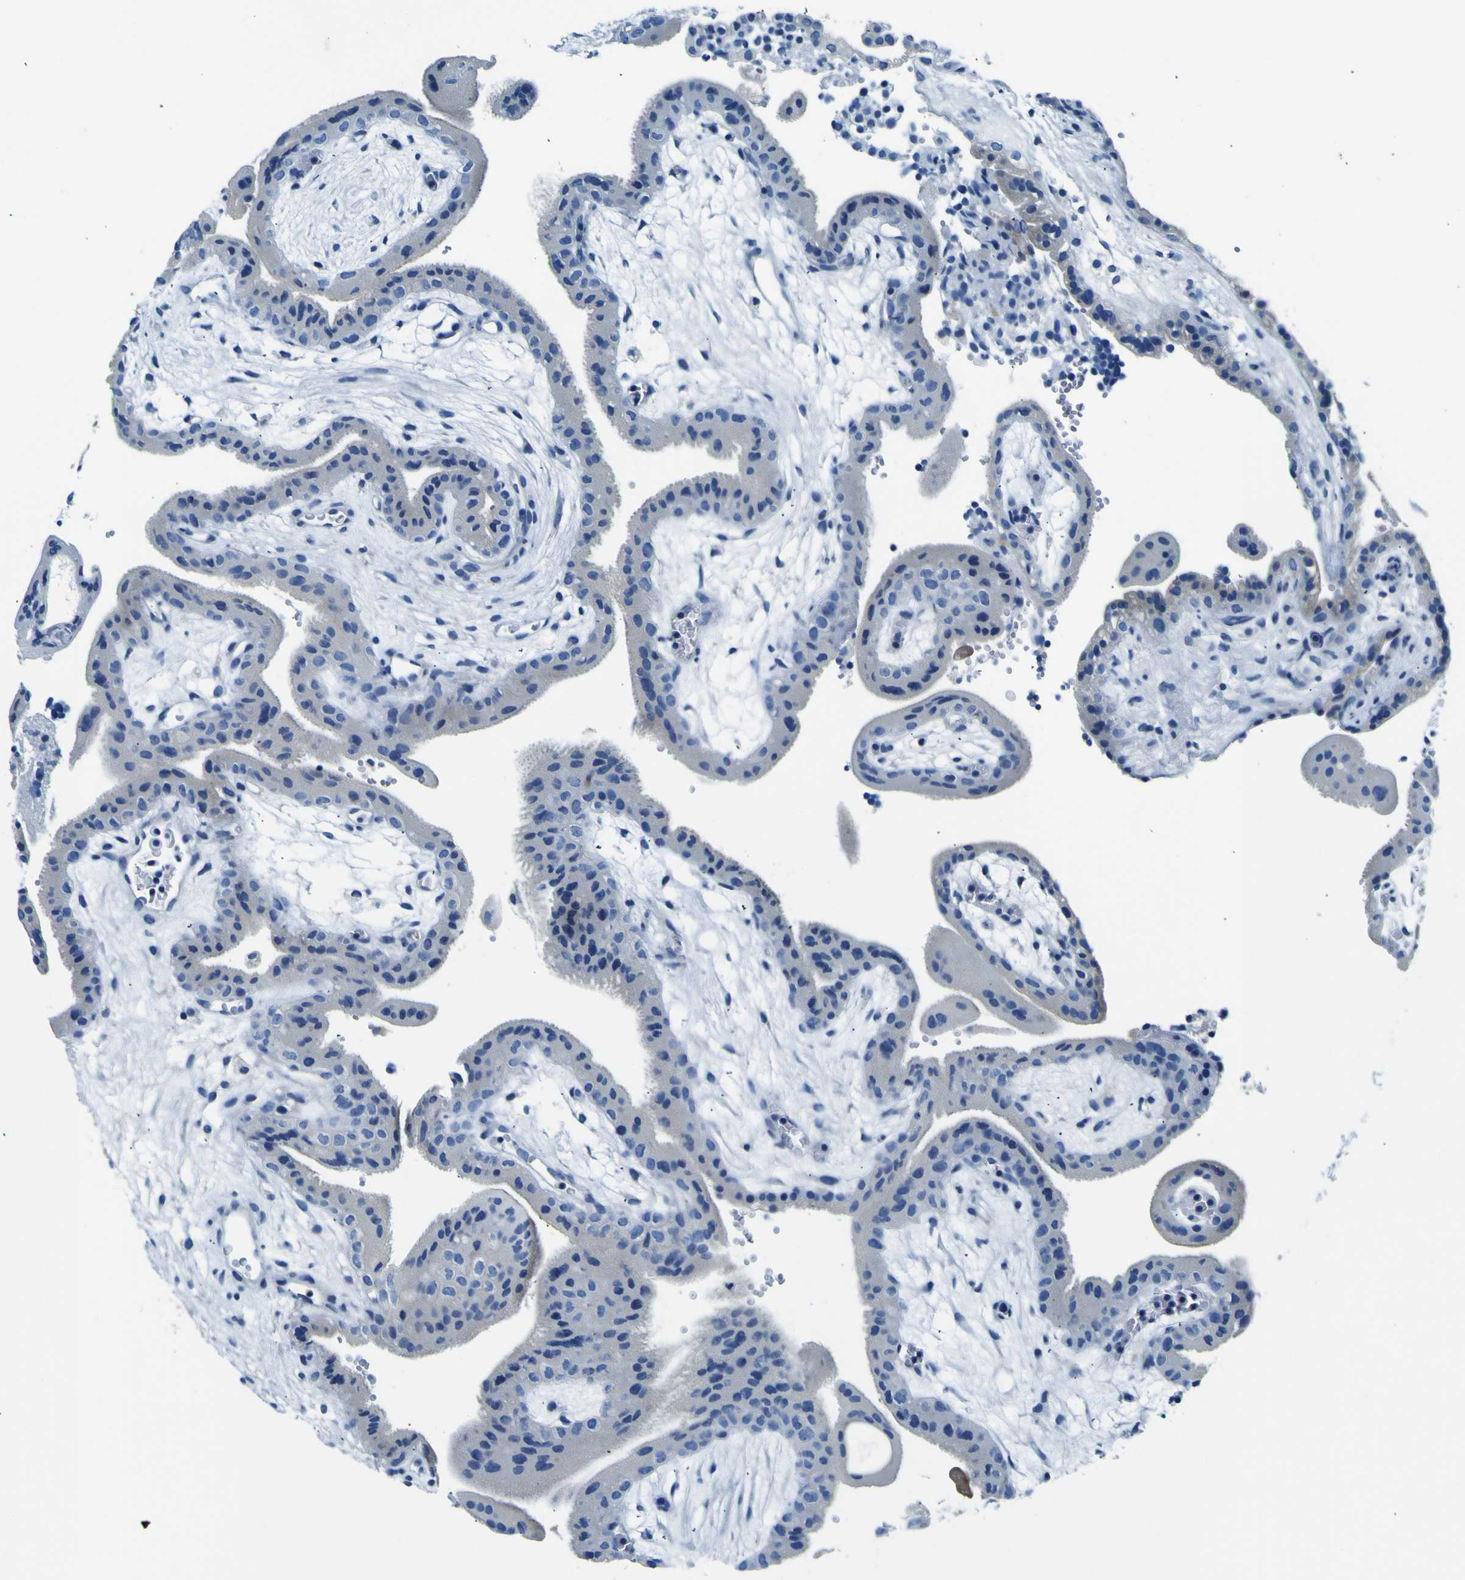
{"staining": {"intensity": "negative", "quantity": "none", "location": "none"}, "tissue": "placenta", "cell_type": "Decidual cells", "image_type": "normal", "snomed": [{"axis": "morphology", "description": "Normal tissue, NOS"}, {"axis": "topography", "description": "Placenta"}], "caption": "Protein analysis of normal placenta shows no significant expression in decidual cells.", "gene": "ADGRA2", "patient": {"sex": "female", "age": 18}}